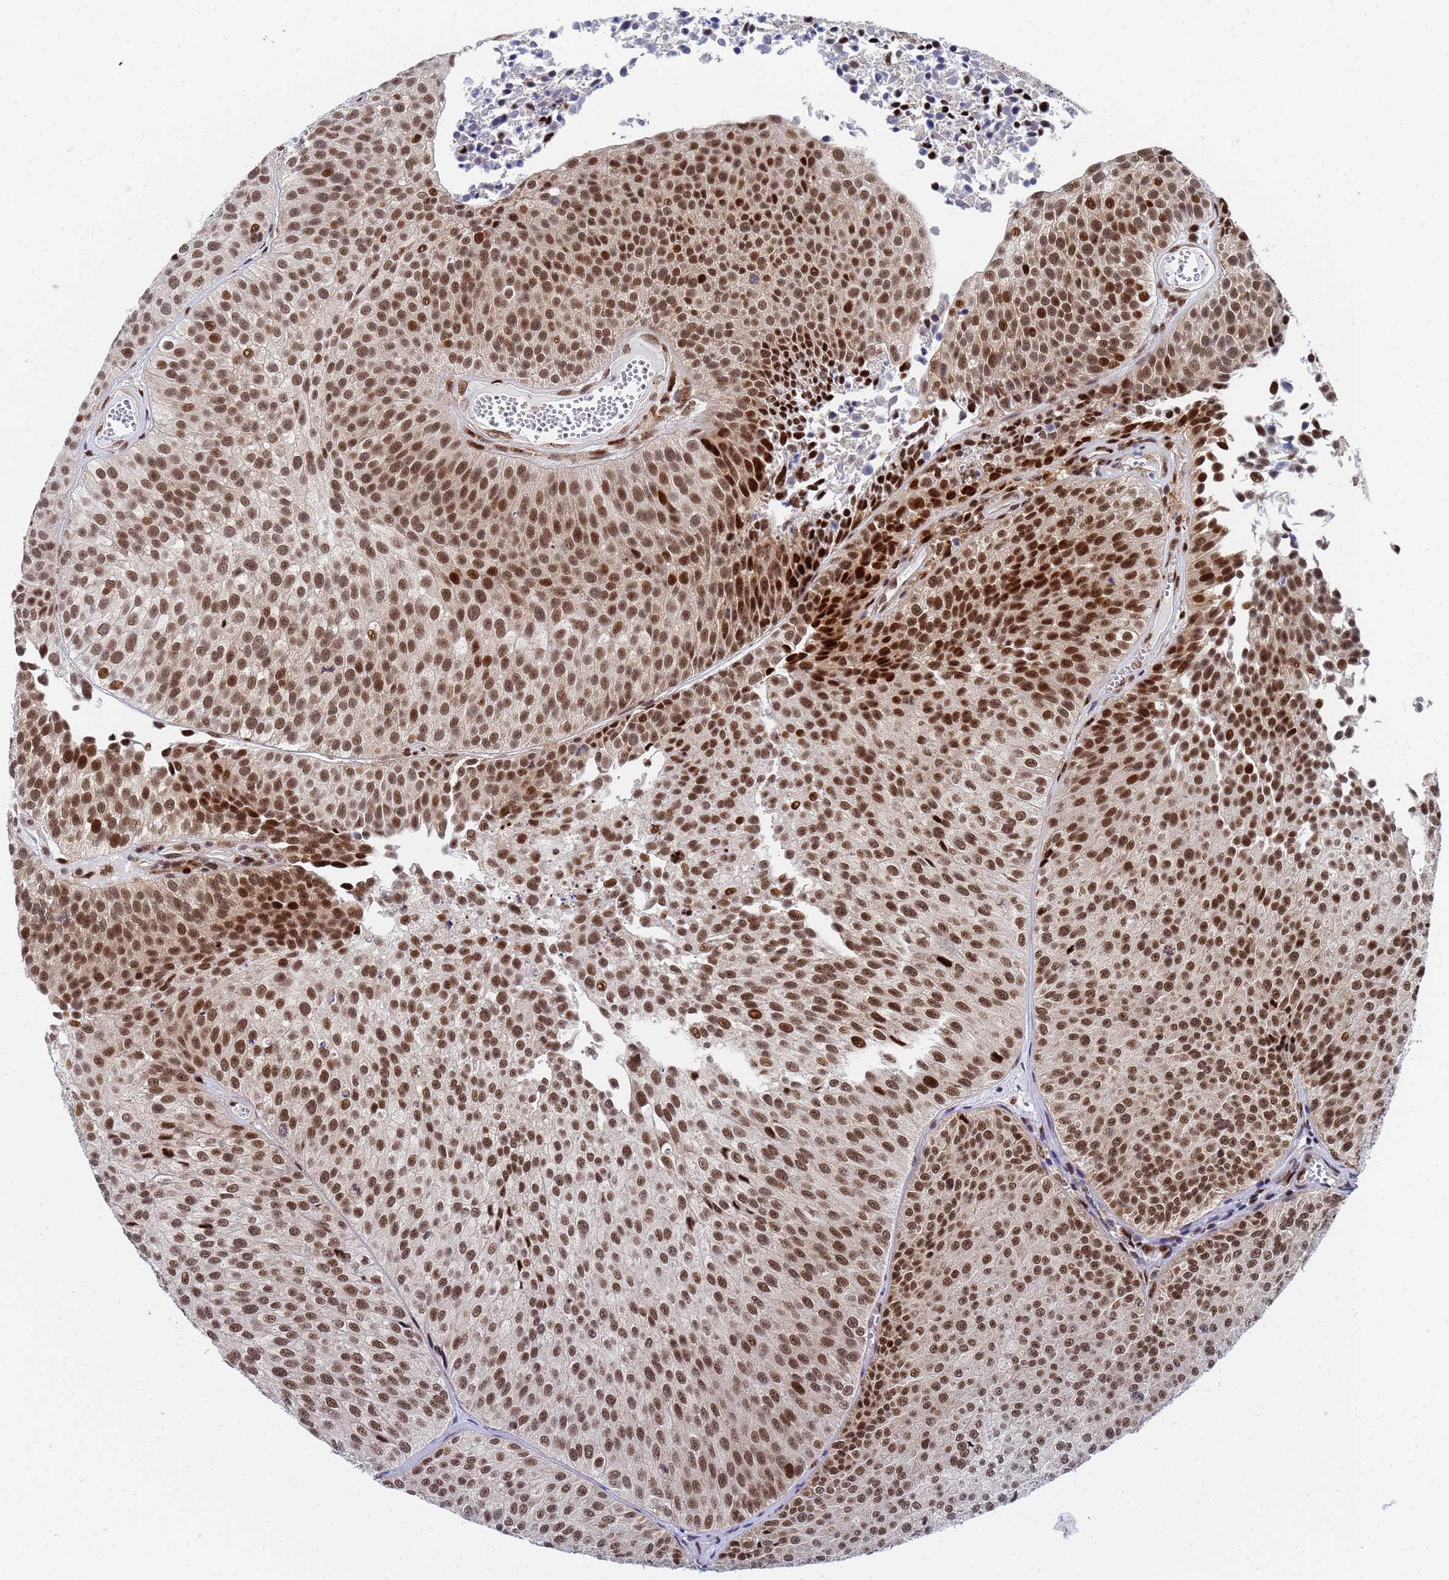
{"staining": {"intensity": "strong", "quantity": ">75%", "location": "nuclear"}, "tissue": "urothelial cancer", "cell_type": "Tumor cells", "image_type": "cancer", "snomed": [{"axis": "morphology", "description": "Urothelial carcinoma, Low grade"}, {"axis": "topography", "description": "Urinary bladder"}], "caption": "Strong nuclear expression for a protein is appreciated in approximately >75% of tumor cells of urothelial cancer using immunohistochemistry.", "gene": "AP5Z1", "patient": {"sex": "male", "age": 84}}